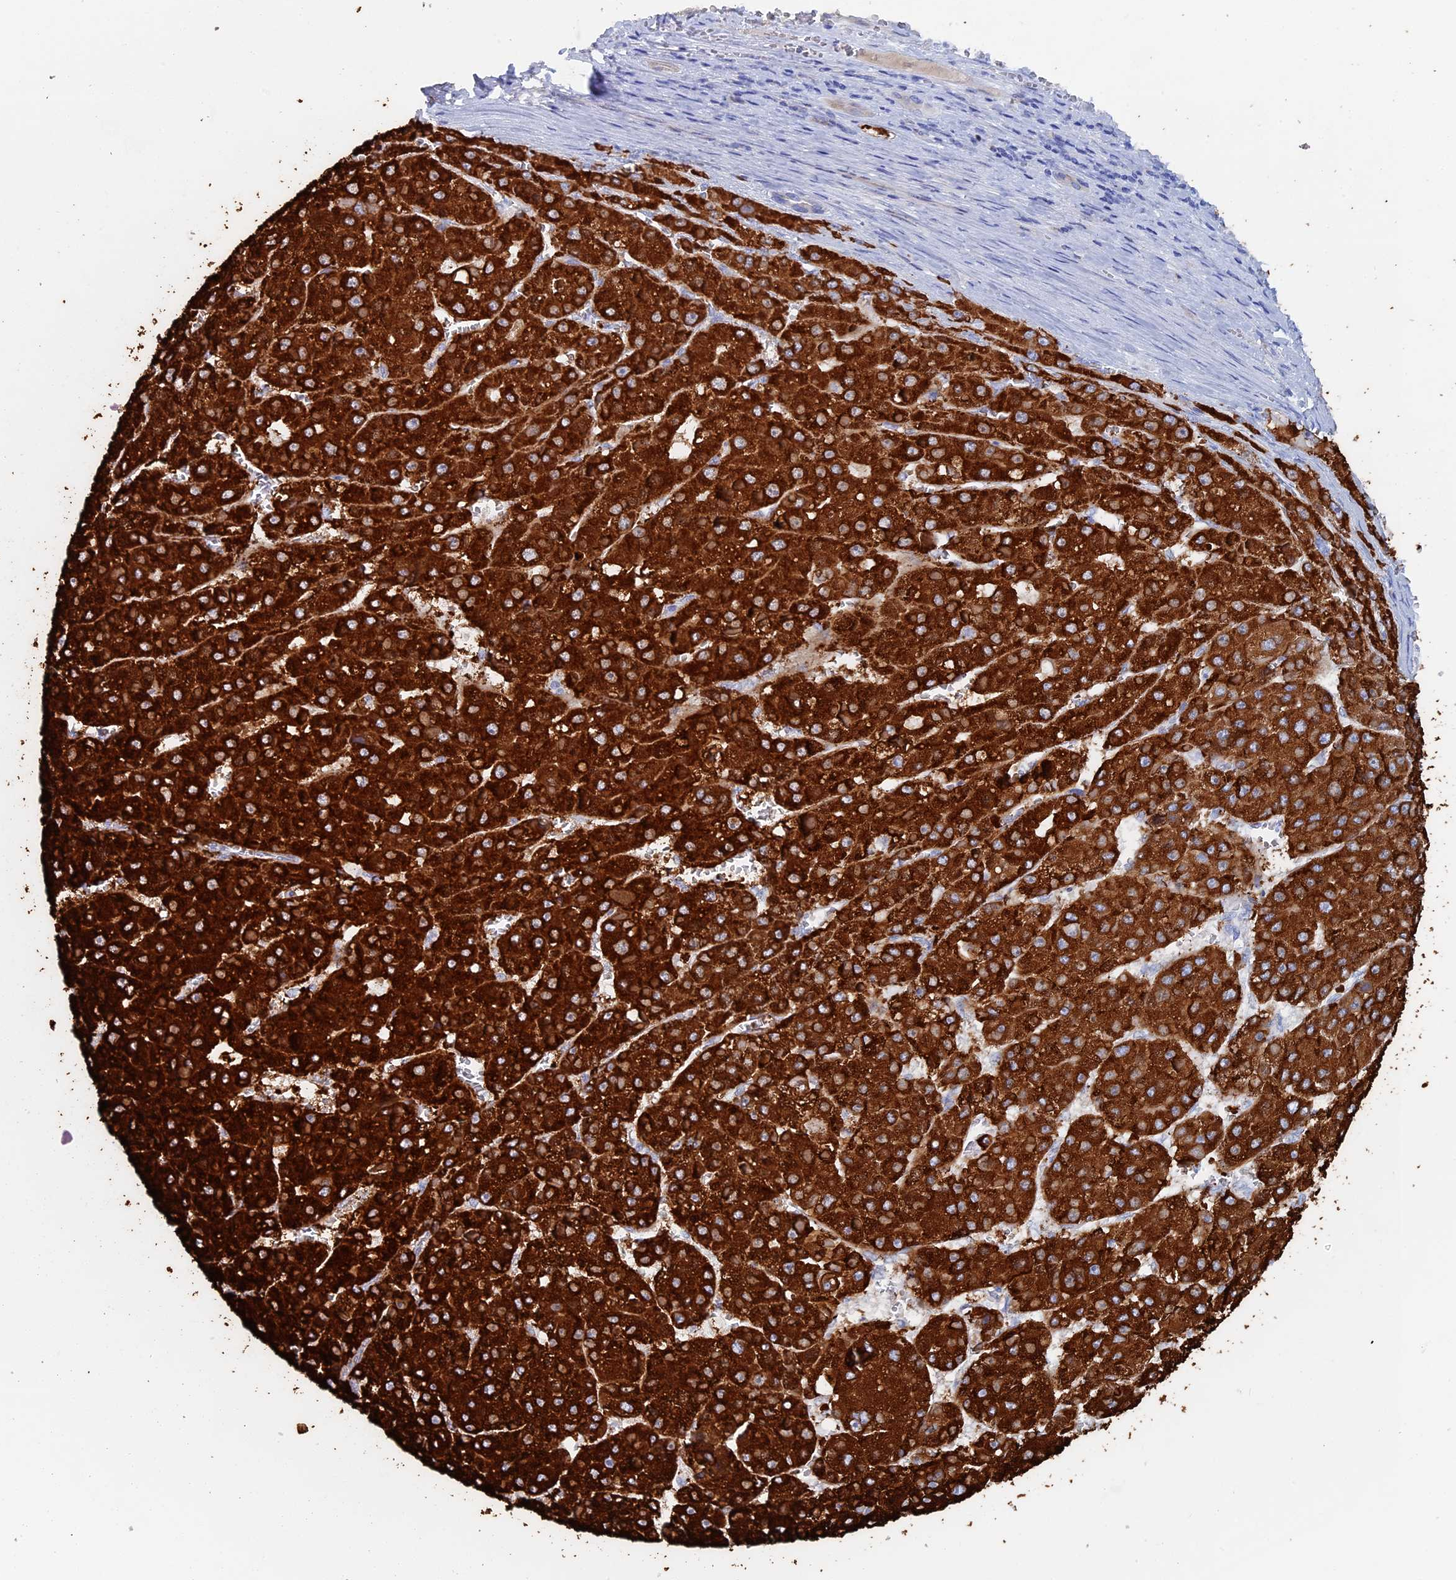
{"staining": {"intensity": "strong", "quantity": ">75%", "location": "cytoplasmic/membranous"}, "tissue": "liver cancer", "cell_type": "Tumor cells", "image_type": "cancer", "snomed": [{"axis": "morphology", "description": "Carcinoma, Hepatocellular, NOS"}, {"axis": "topography", "description": "Liver"}], "caption": "Liver cancer (hepatocellular carcinoma) stained for a protein (brown) exhibits strong cytoplasmic/membranous positive positivity in about >75% of tumor cells.", "gene": "COG7", "patient": {"sex": "female", "age": 73}}